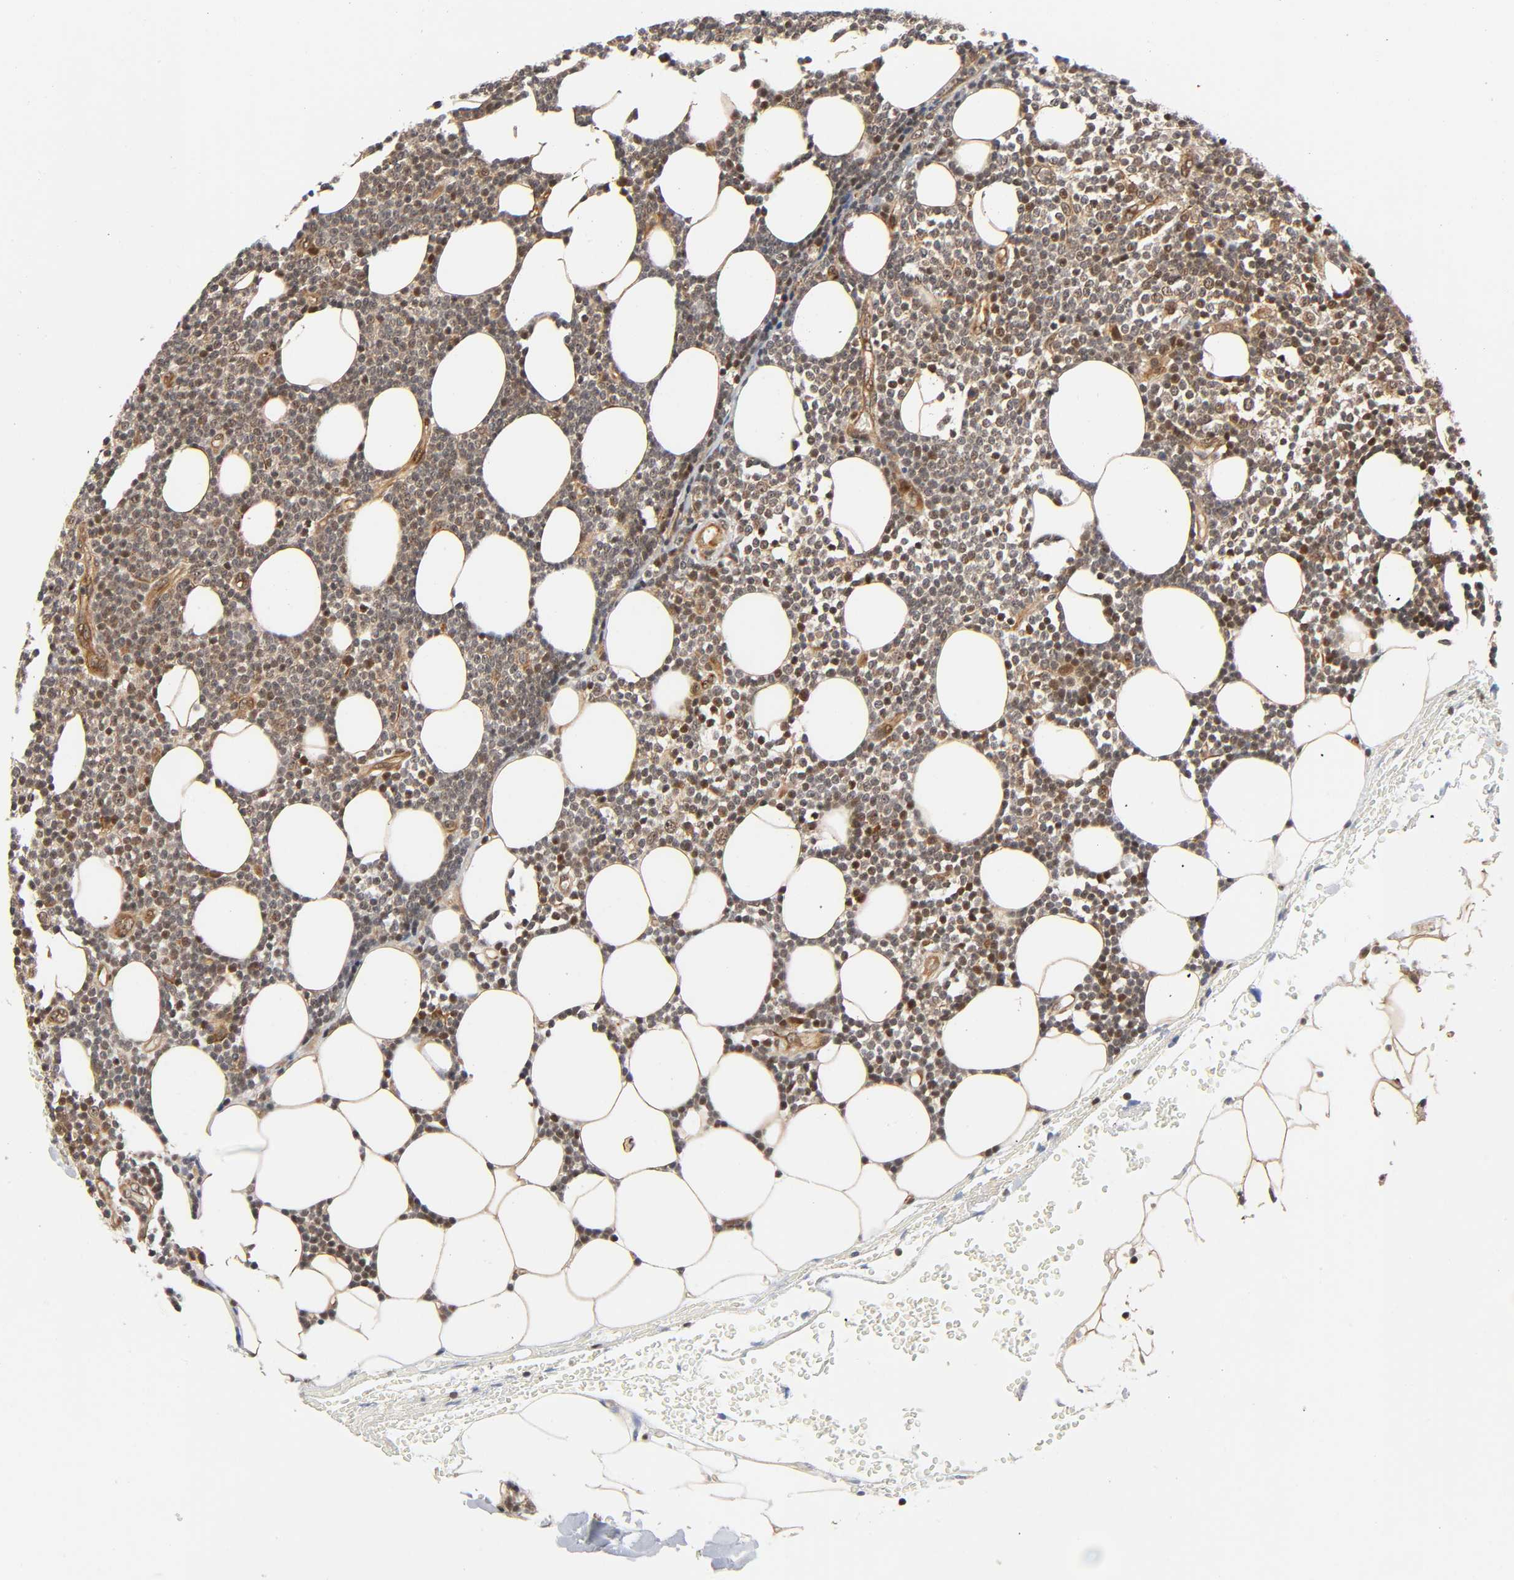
{"staining": {"intensity": "moderate", "quantity": "<25%", "location": "cytoplasmic/membranous,nuclear"}, "tissue": "lymphoma", "cell_type": "Tumor cells", "image_type": "cancer", "snomed": [{"axis": "morphology", "description": "Malignant lymphoma, non-Hodgkin's type, Low grade"}, {"axis": "topography", "description": "Soft tissue"}], "caption": "Immunohistochemistry (IHC) (DAB) staining of human malignant lymphoma, non-Hodgkin's type (low-grade) demonstrates moderate cytoplasmic/membranous and nuclear protein staining in approximately <25% of tumor cells.", "gene": "IQCJ-SCHIP1", "patient": {"sex": "male", "age": 92}}